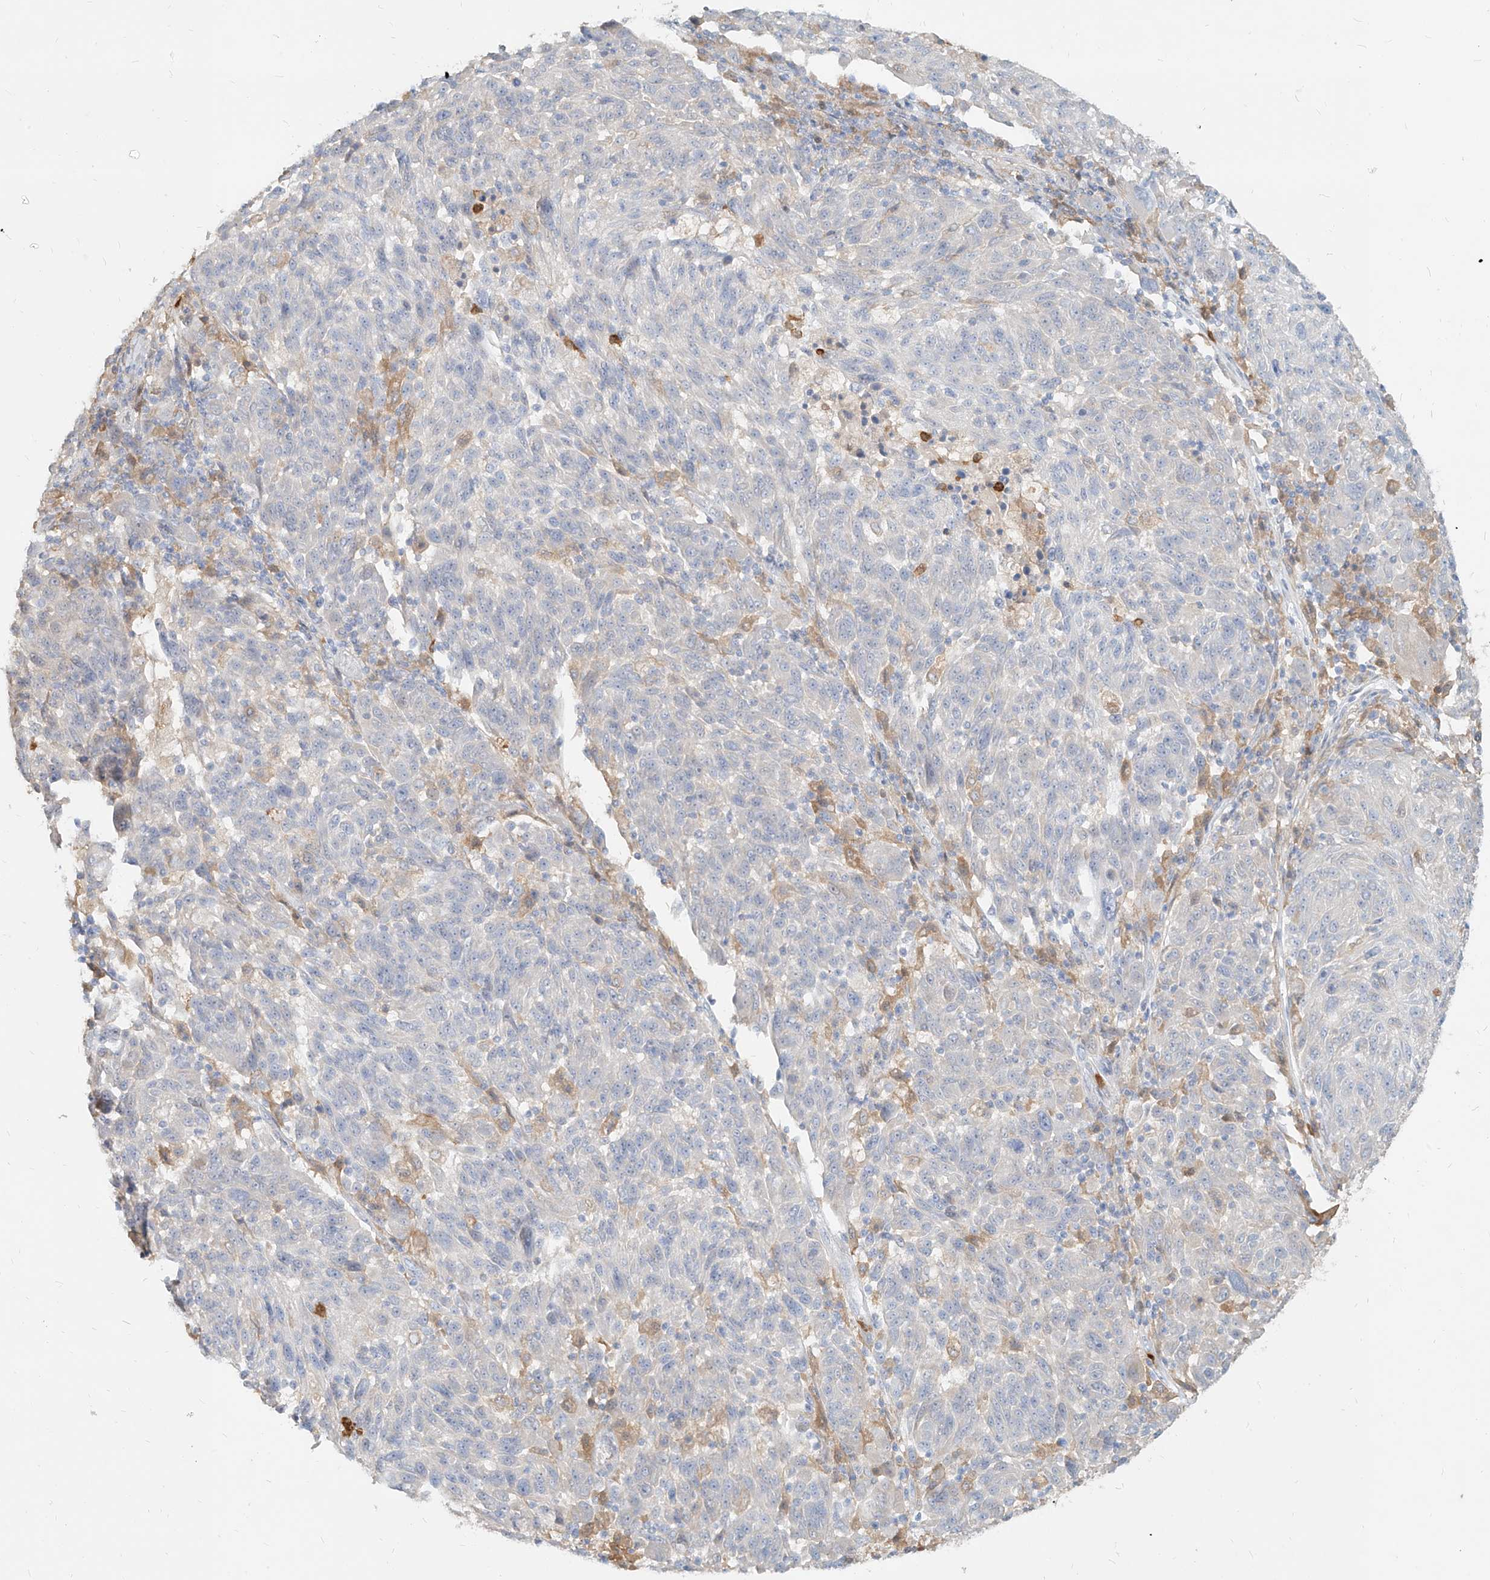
{"staining": {"intensity": "negative", "quantity": "none", "location": "none"}, "tissue": "melanoma", "cell_type": "Tumor cells", "image_type": "cancer", "snomed": [{"axis": "morphology", "description": "Malignant melanoma, NOS"}, {"axis": "topography", "description": "Skin"}], "caption": "Photomicrograph shows no significant protein expression in tumor cells of malignant melanoma.", "gene": "PGD", "patient": {"sex": "male", "age": 53}}